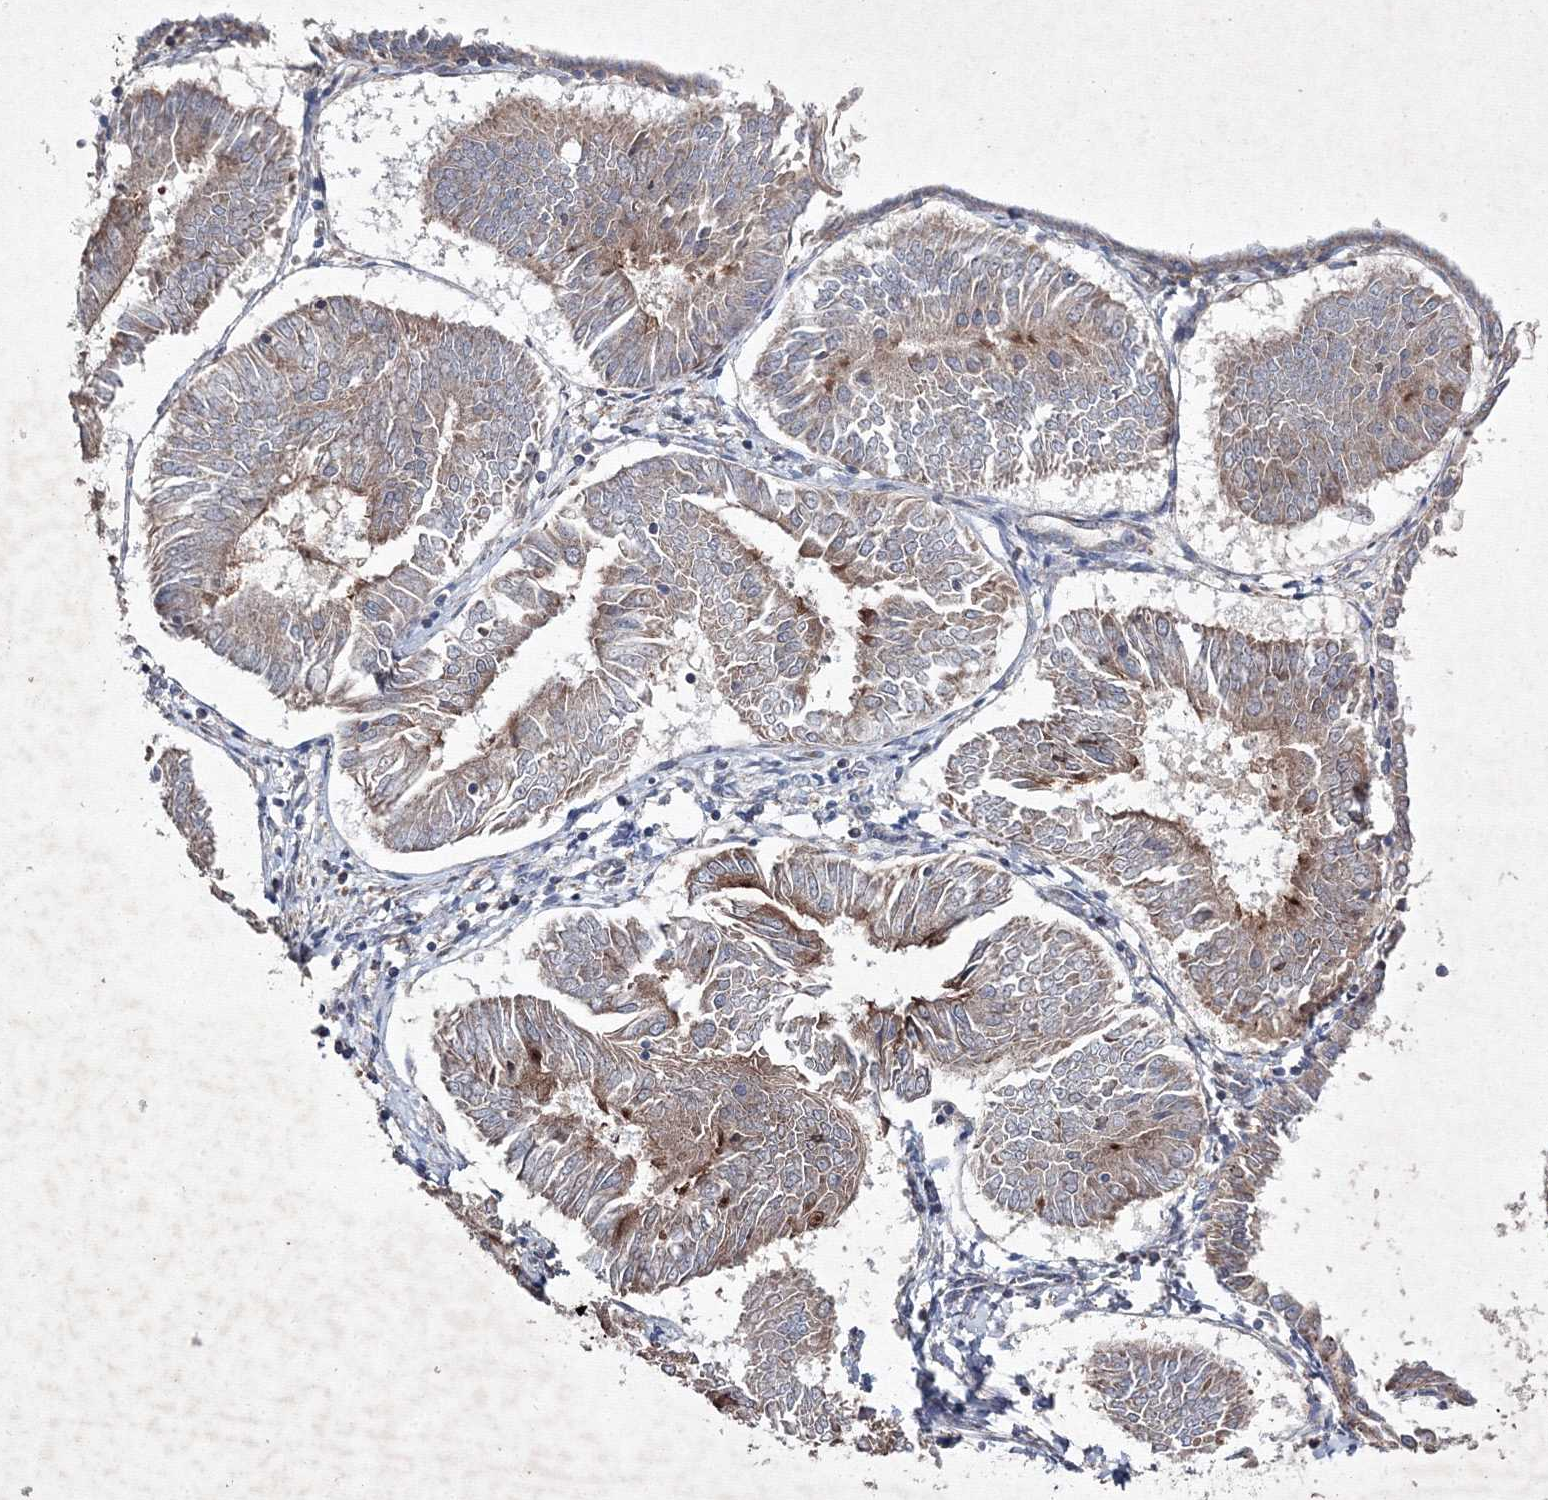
{"staining": {"intensity": "moderate", "quantity": ">75%", "location": "cytoplasmic/membranous"}, "tissue": "endometrial cancer", "cell_type": "Tumor cells", "image_type": "cancer", "snomed": [{"axis": "morphology", "description": "Adenocarcinoma, NOS"}, {"axis": "topography", "description": "Endometrium"}], "caption": "The immunohistochemical stain labels moderate cytoplasmic/membranous staining in tumor cells of adenocarcinoma (endometrial) tissue.", "gene": "GFM1", "patient": {"sex": "female", "age": 58}}